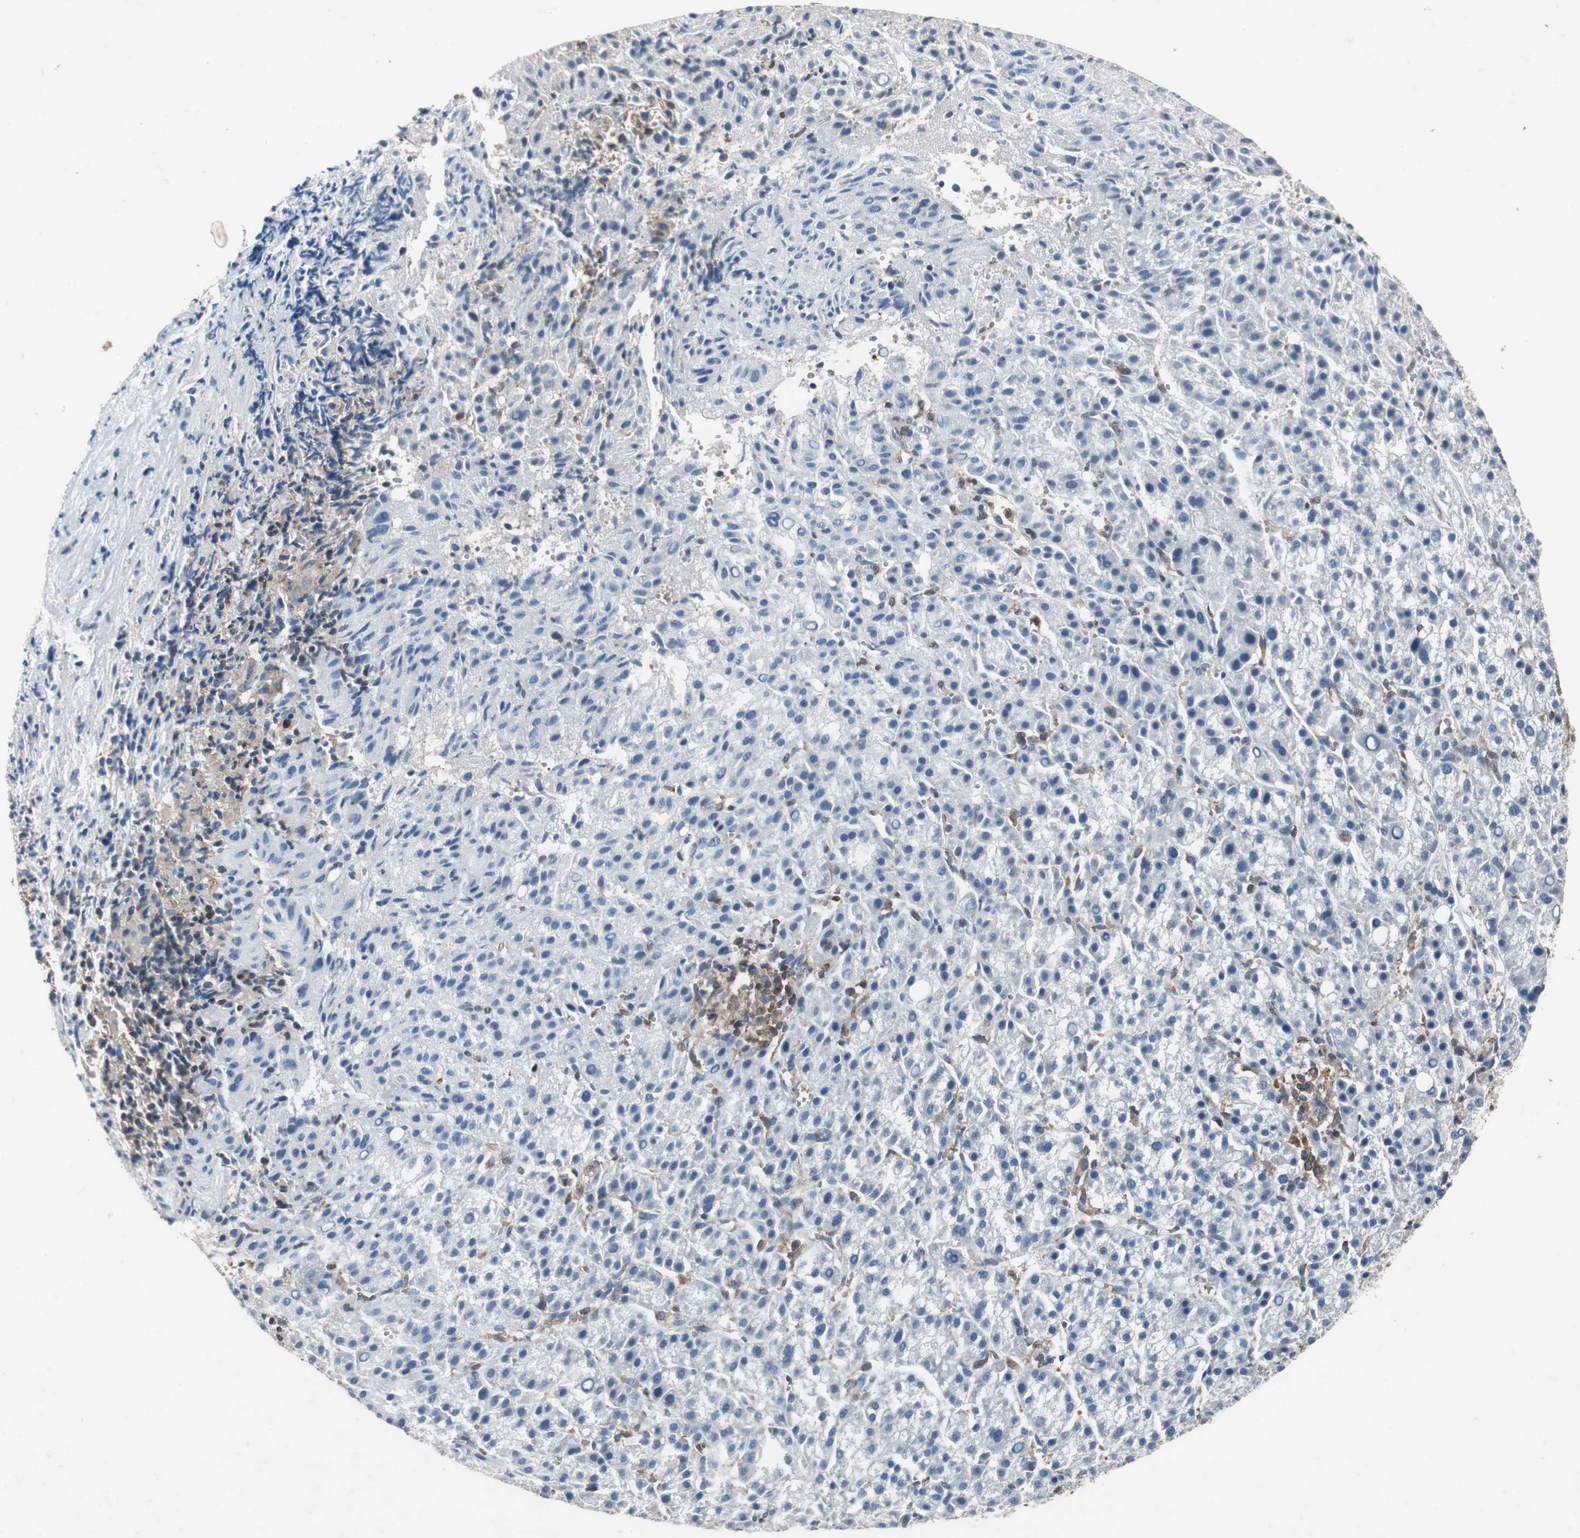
{"staining": {"intensity": "negative", "quantity": "none", "location": "none"}, "tissue": "liver cancer", "cell_type": "Tumor cells", "image_type": "cancer", "snomed": [{"axis": "morphology", "description": "Carcinoma, Hepatocellular, NOS"}, {"axis": "topography", "description": "Liver"}], "caption": "This is an immunohistochemistry histopathology image of human liver cancer (hepatocellular carcinoma). There is no positivity in tumor cells.", "gene": "CALB2", "patient": {"sex": "female", "age": 58}}